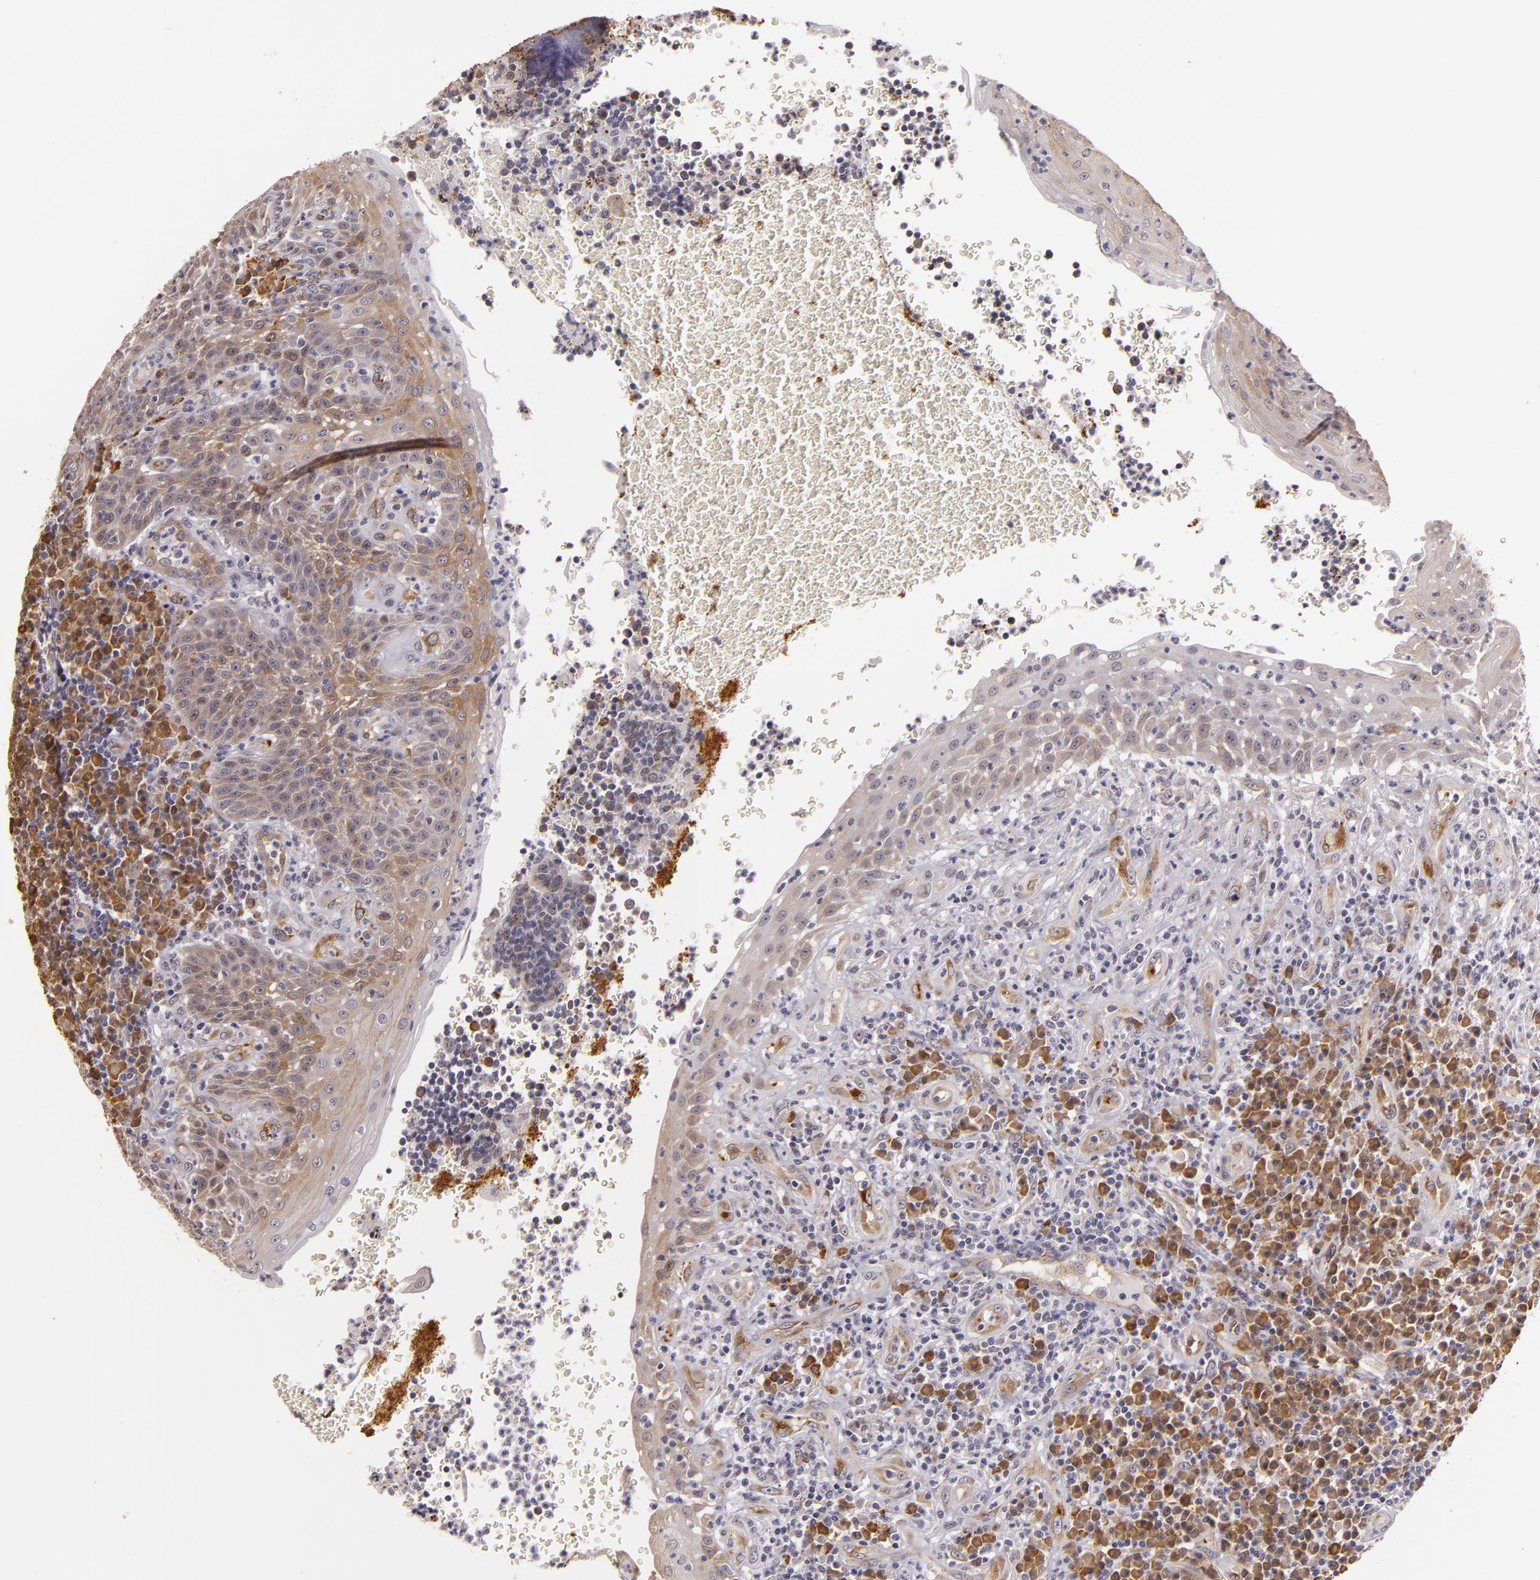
{"staining": {"intensity": "moderate", "quantity": "<25%", "location": "cytoplasmic/membranous"}, "tissue": "tonsil", "cell_type": "Germinal center cells", "image_type": "normal", "snomed": [{"axis": "morphology", "description": "Normal tissue, NOS"}, {"axis": "topography", "description": "Tonsil"}], "caption": "Immunohistochemistry of normal human tonsil shows low levels of moderate cytoplasmic/membranous staining in about <25% of germinal center cells.", "gene": "SYTL4", "patient": {"sex": "female", "age": 40}}